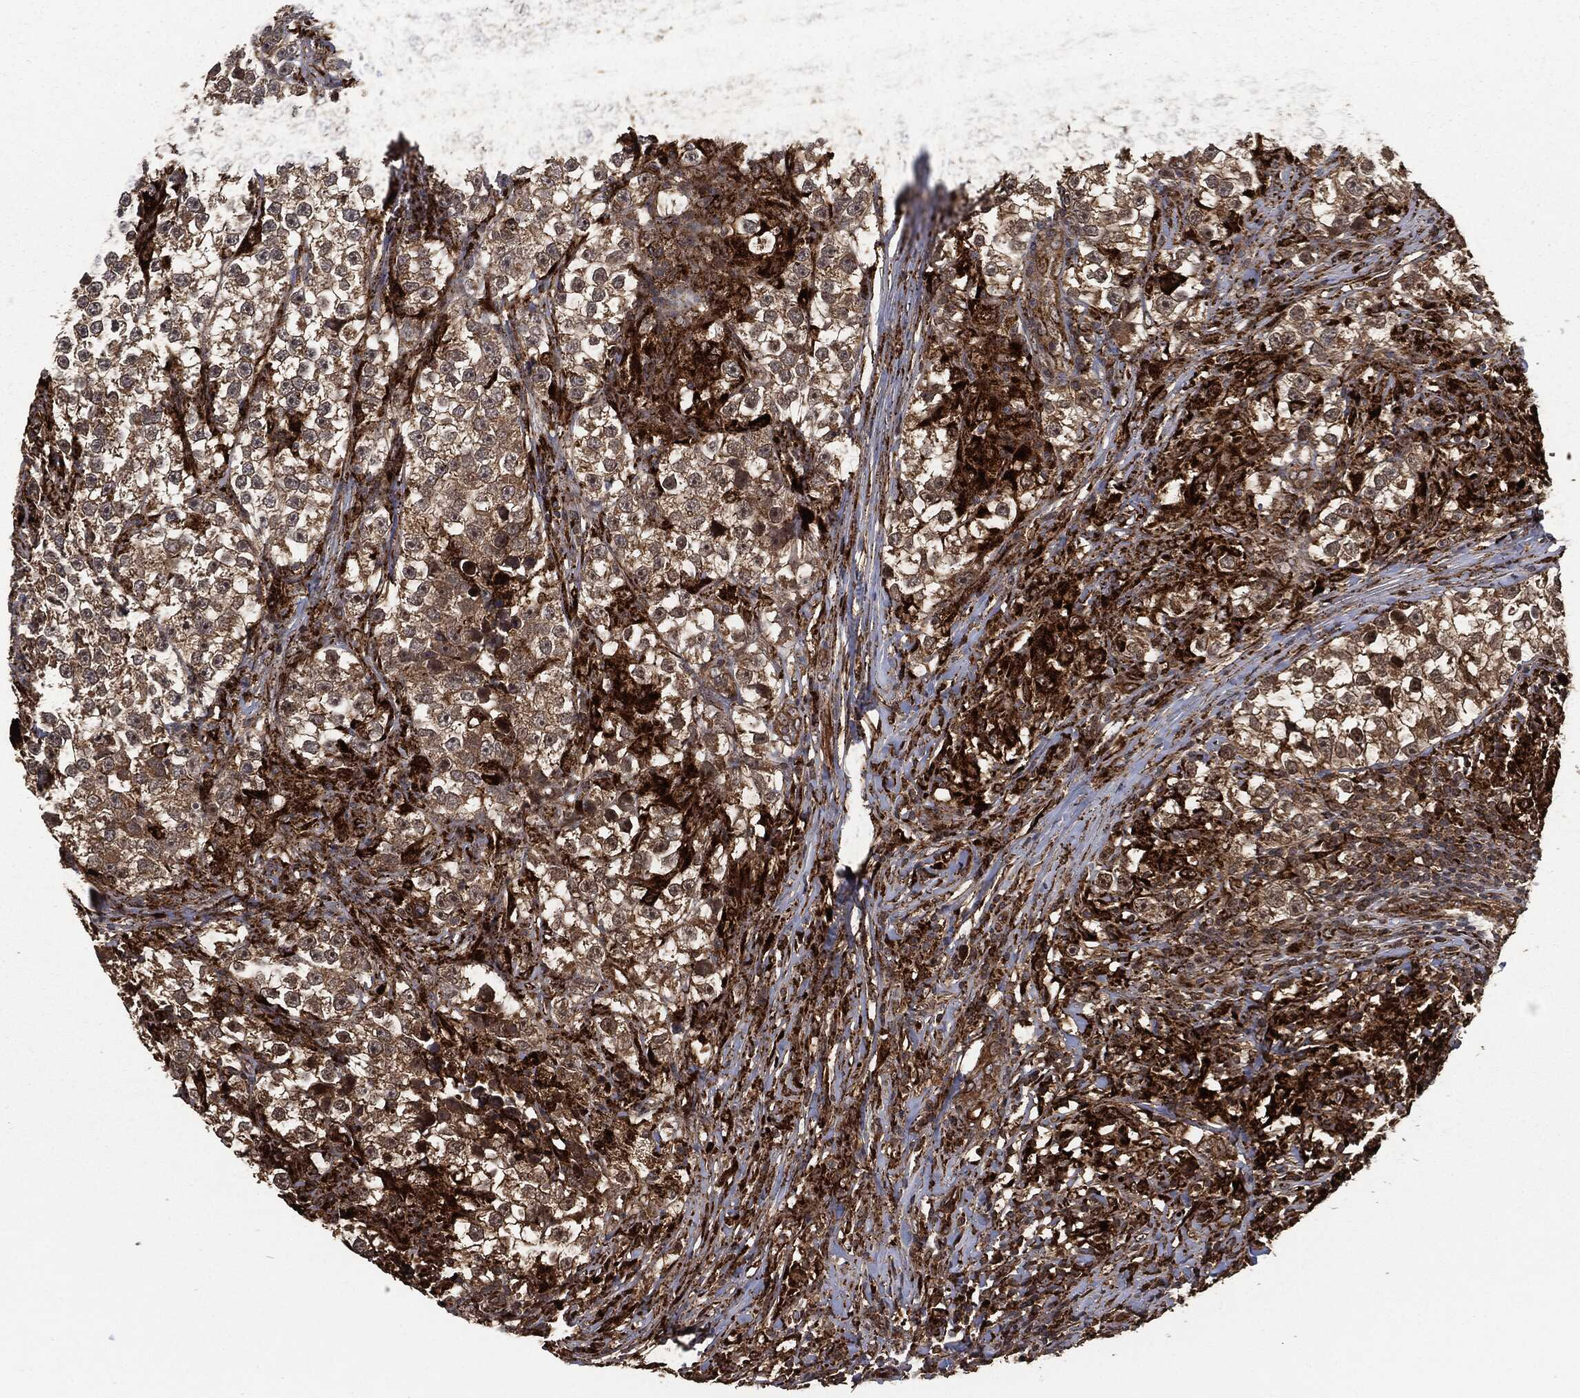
{"staining": {"intensity": "strong", "quantity": ">75%", "location": "cytoplasmic/membranous"}, "tissue": "testis cancer", "cell_type": "Tumor cells", "image_type": "cancer", "snomed": [{"axis": "morphology", "description": "Seminoma, NOS"}, {"axis": "topography", "description": "Testis"}], "caption": "Brown immunohistochemical staining in testis cancer reveals strong cytoplasmic/membranous expression in approximately >75% of tumor cells.", "gene": "RFTN1", "patient": {"sex": "male", "age": 46}}